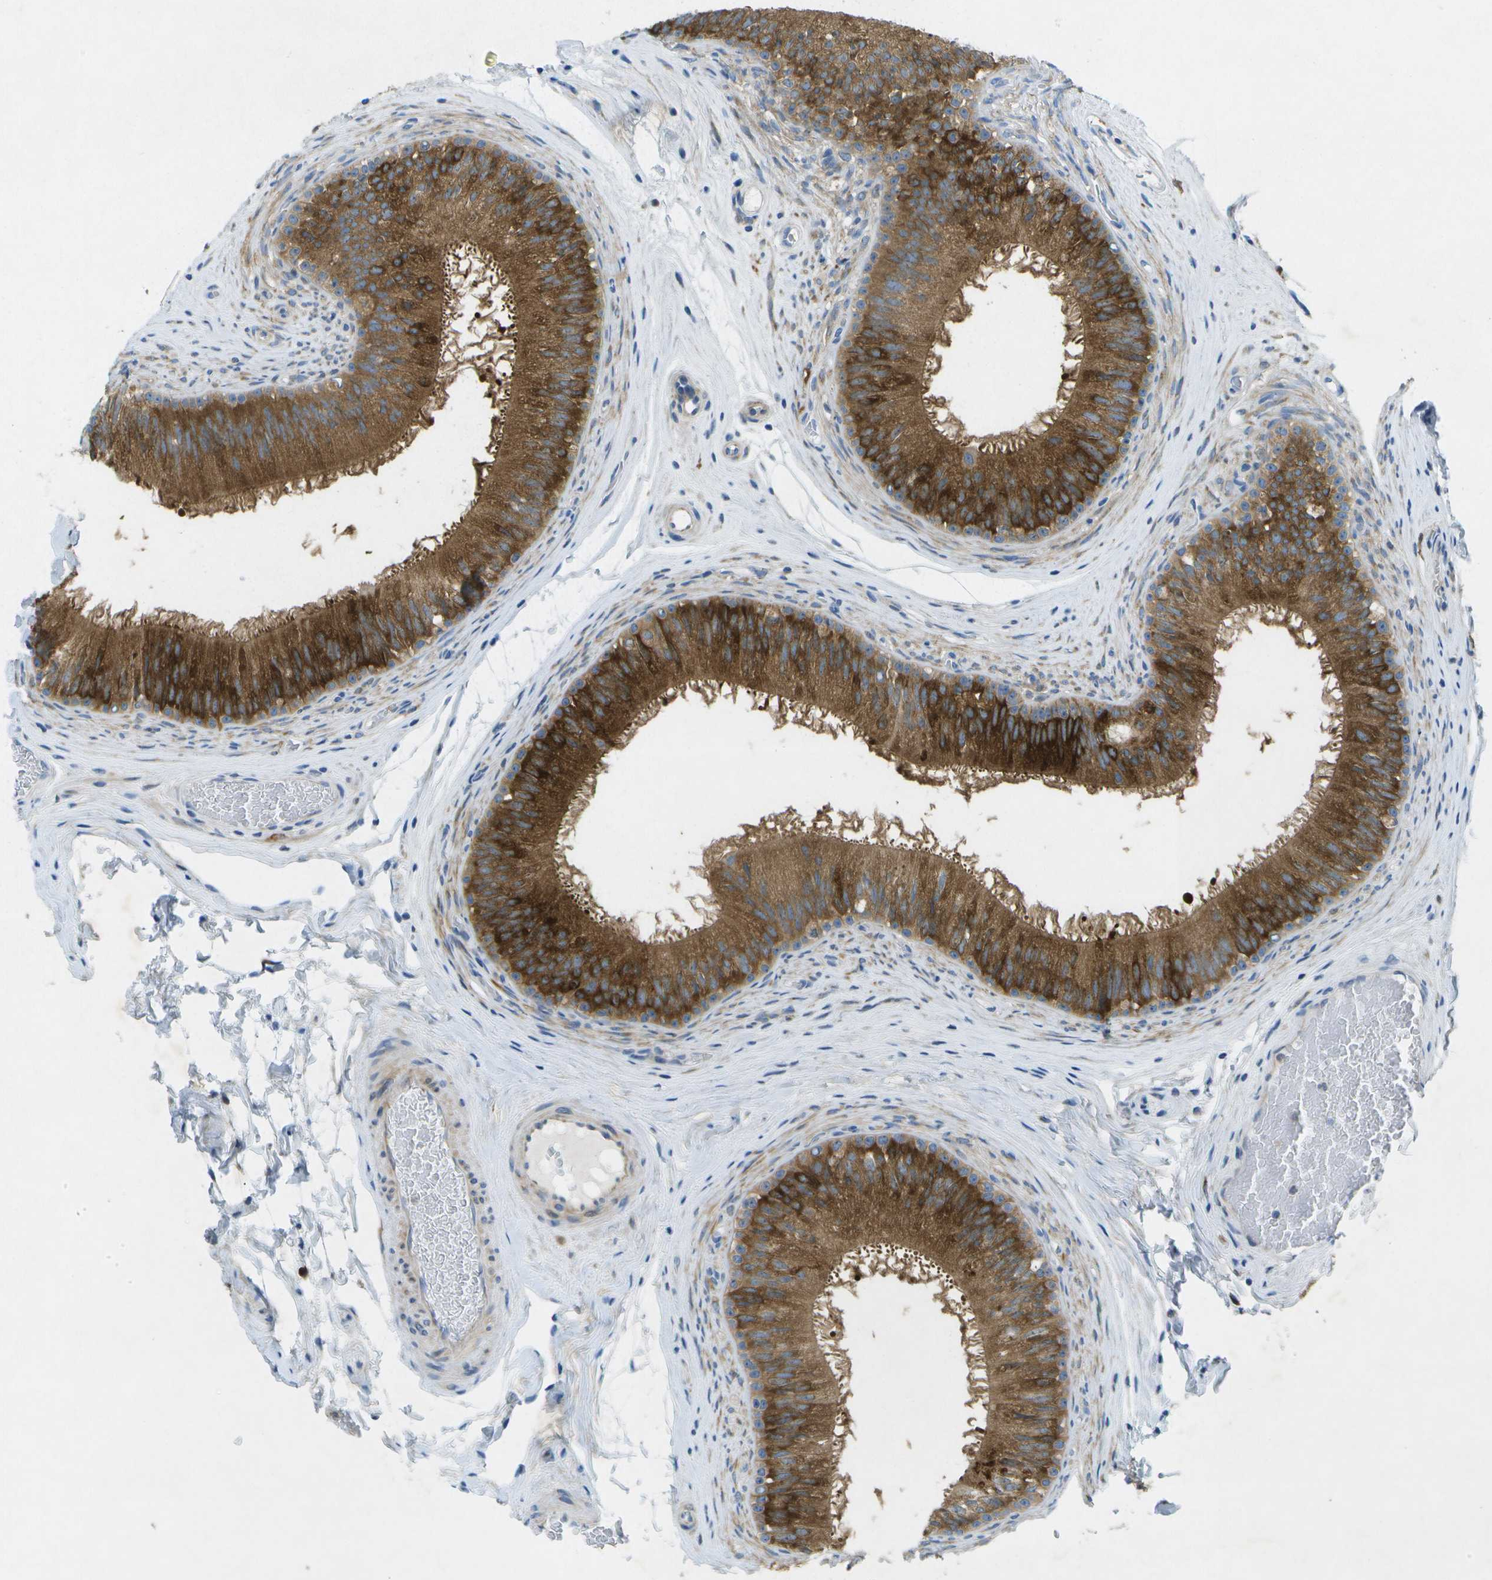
{"staining": {"intensity": "strong", "quantity": ">75%", "location": "cytoplasmic/membranous"}, "tissue": "epididymis", "cell_type": "Glandular cells", "image_type": "normal", "snomed": [{"axis": "morphology", "description": "Normal tissue, NOS"}, {"axis": "topography", "description": "Testis"}, {"axis": "topography", "description": "Epididymis"}], "caption": "Glandular cells demonstrate high levels of strong cytoplasmic/membranous expression in about >75% of cells in normal epididymis. Nuclei are stained in blue.", "gene": "WNK2", "patient": {"sex": "male", "age": 36}}